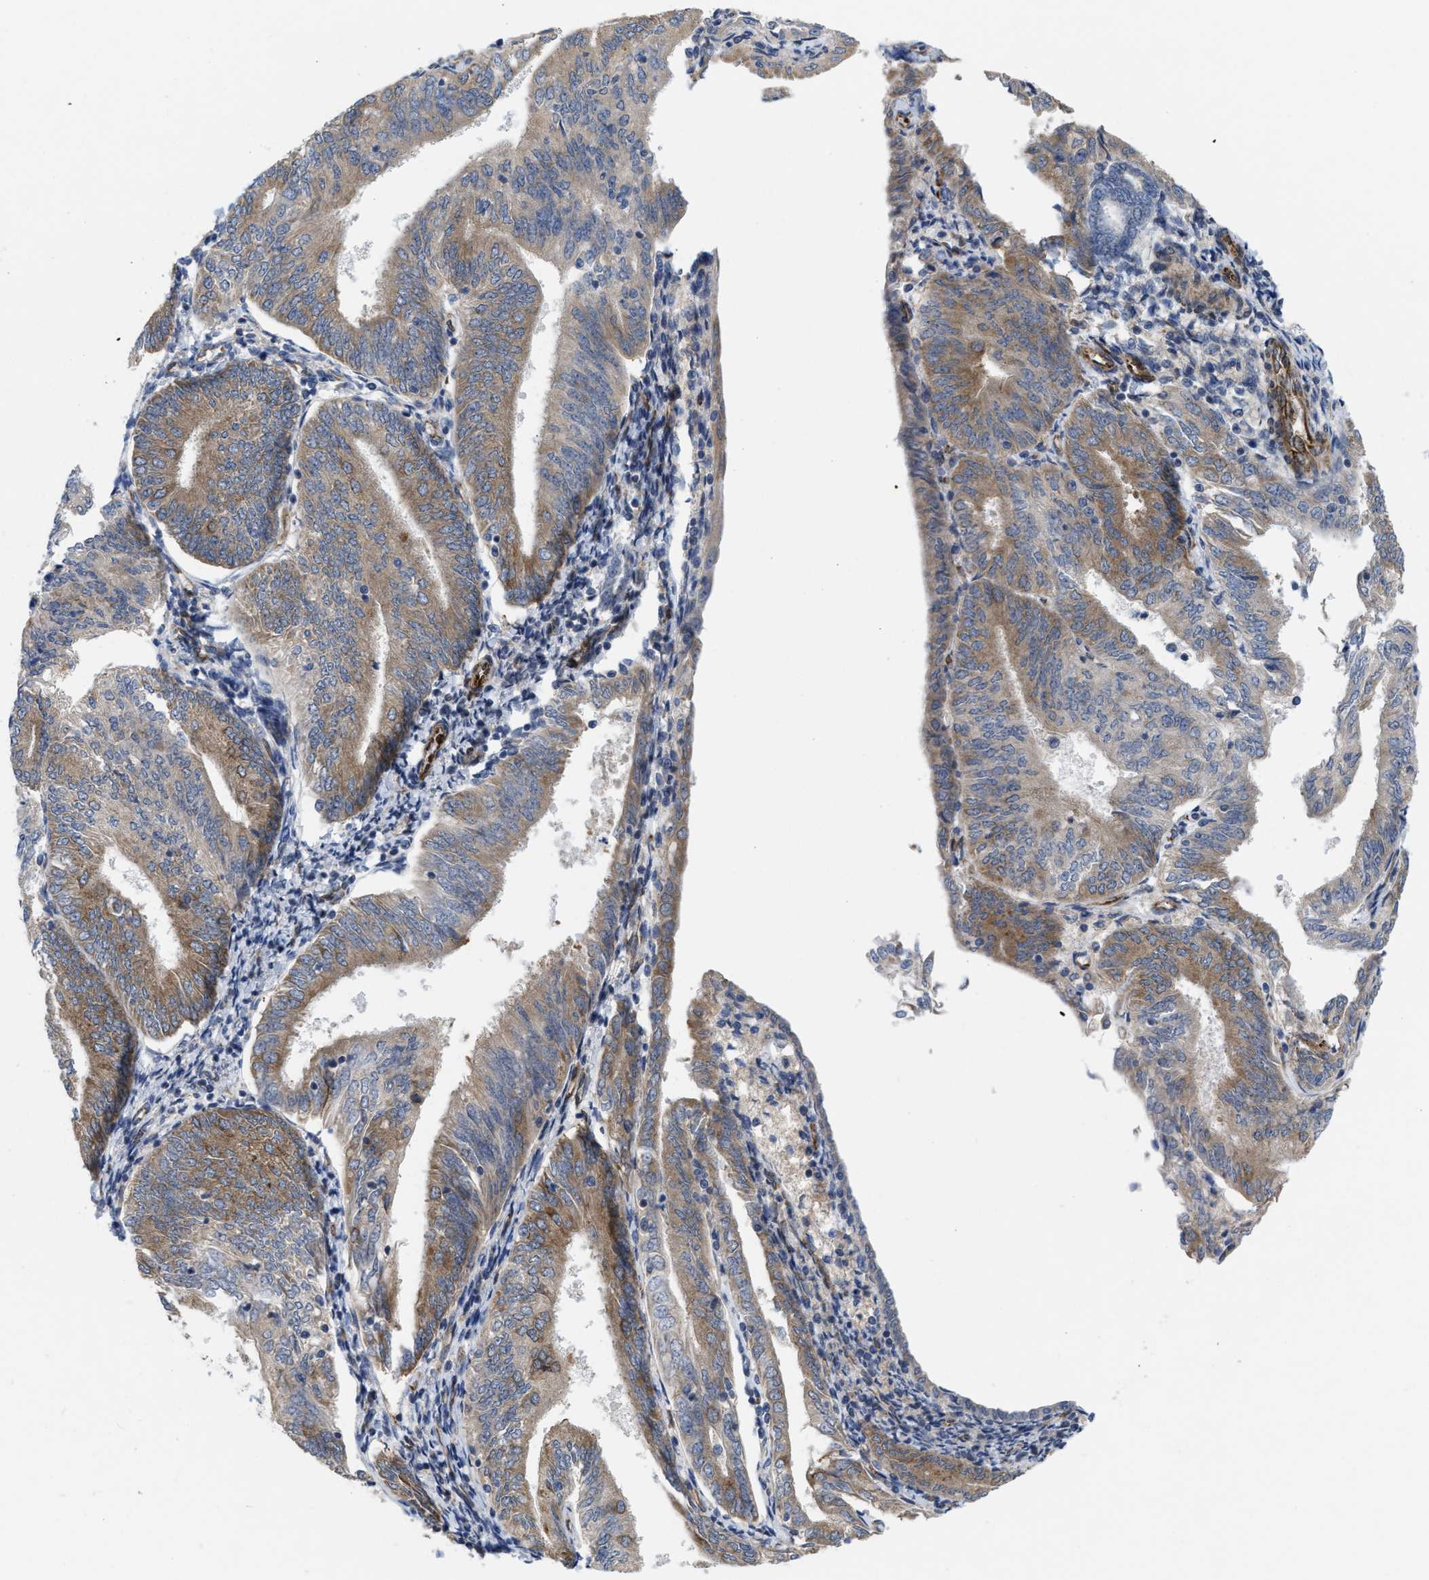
{"staining": {"intensity": "moderate", "quantity": ">75%", "location": "cytoplasmic/membranous"}, "tissue": "endometrial cancer", "cell_type": "Tumor cells", "image_type": "cancer", "snomed": [{"axis": "morphology", "description": "Adenocarcinoma, NOS"}, {"axis": "topography", "description": "Endometrium"}], "caption": "Tumor cells demonstrate medium levels of moderate cytoplasmic/membranous staining in approximately >75% of cells in endometrial cancer (adenocarcinoma). Ihc stains the protein of interest in brown and the nuclei are stained blue.", "gene": "EOGT", "patient": {"sex": "female", "age": 58}}